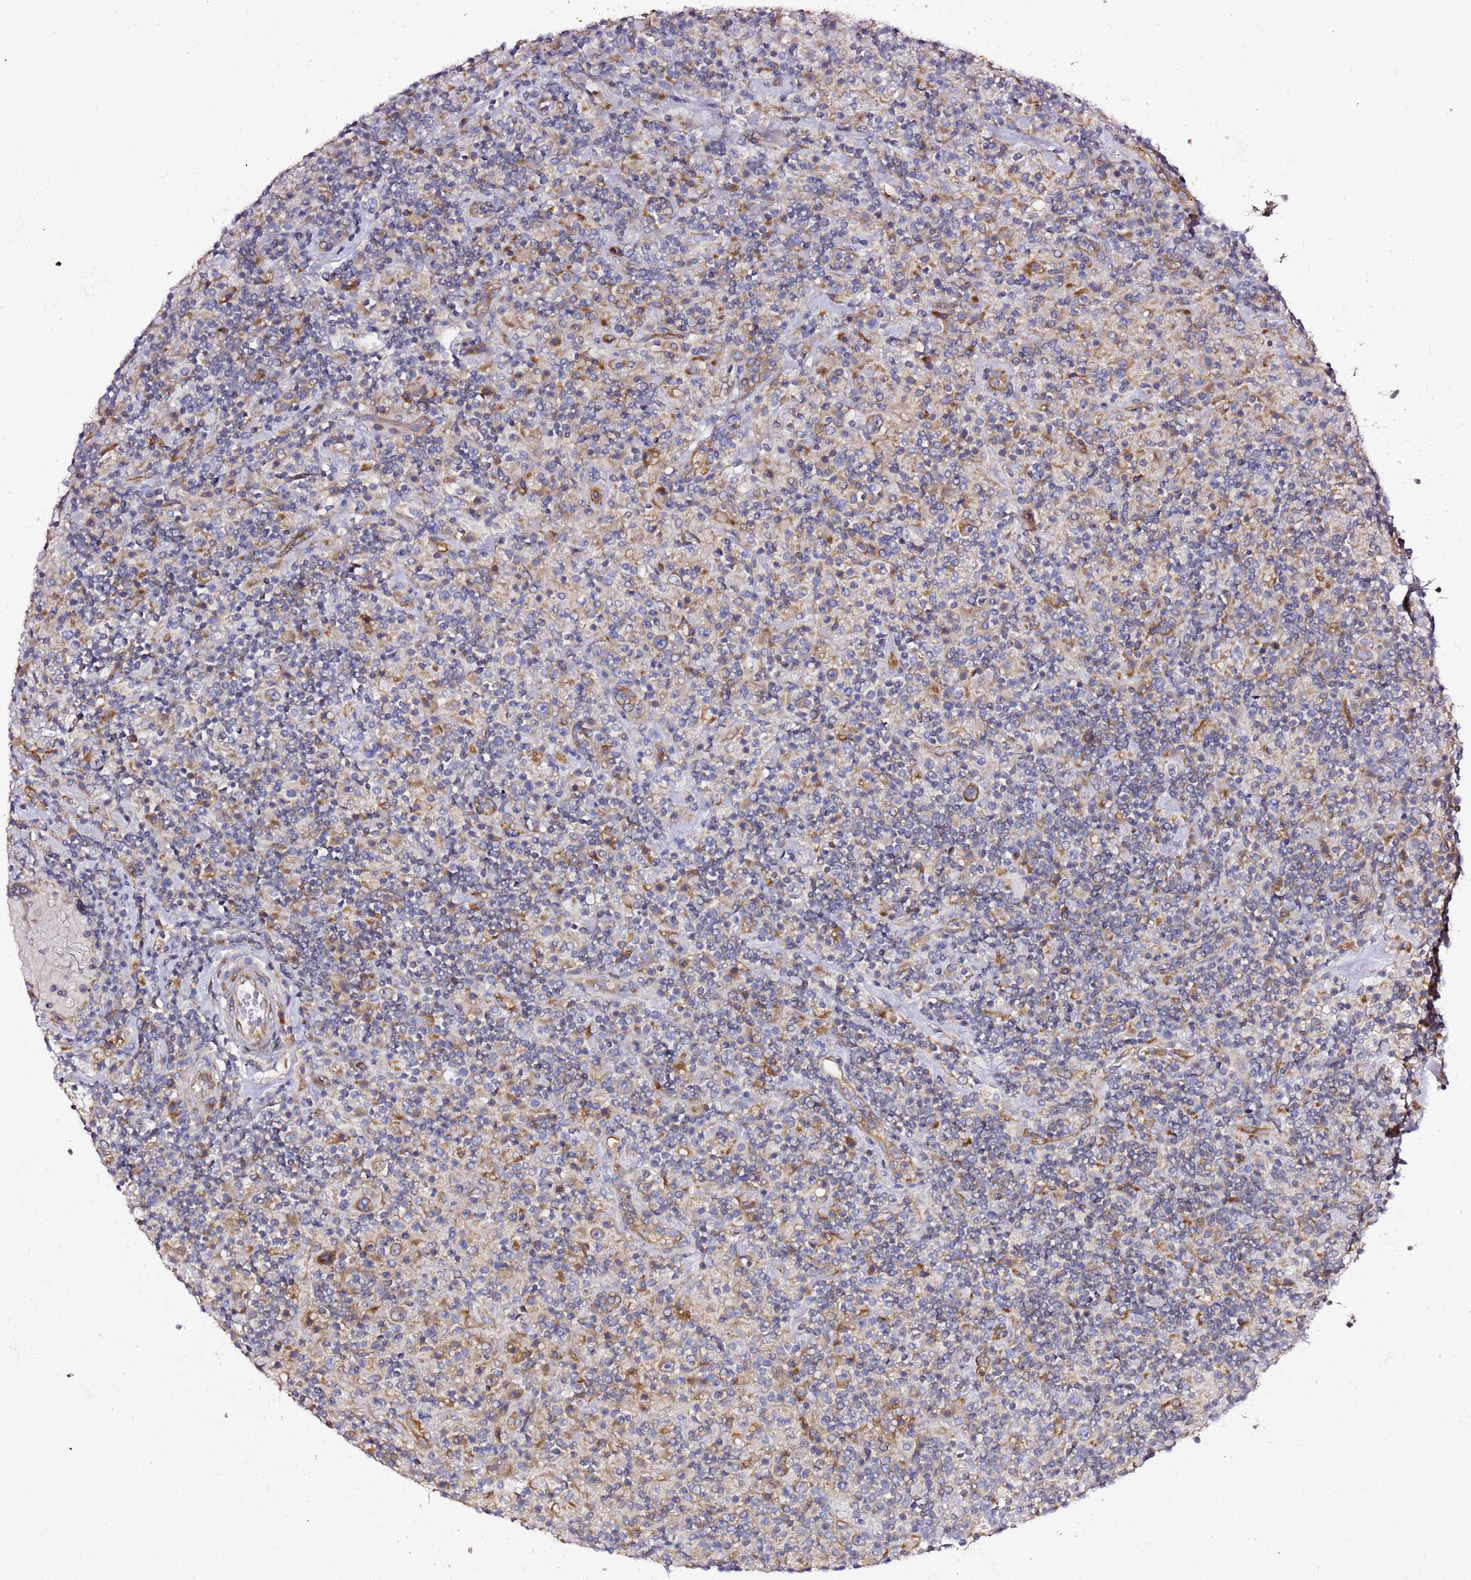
{"staining": {"intensity": "moderate", "quantity": ">75%", "location": "cytoplasmic/membranous"}, "tissue": "lymphoma", "cell_type": "Tumor cells", "image_type": "cancer", "snomed": [{"axis": "morphology", "description": "Hodgkin's disease, NOS"}, {"axis": "topography", "description": "Lymph node"}], "caption": "Immunohistochemistry (IHC) (DAB) staining of human Hodgkin's disease exhibits moderate cytoplasmic/membranous protein positivity in approximately >75% of tumor cells.", "gene": "KIF7", "patient": {"sex": "male", "age": 70}}